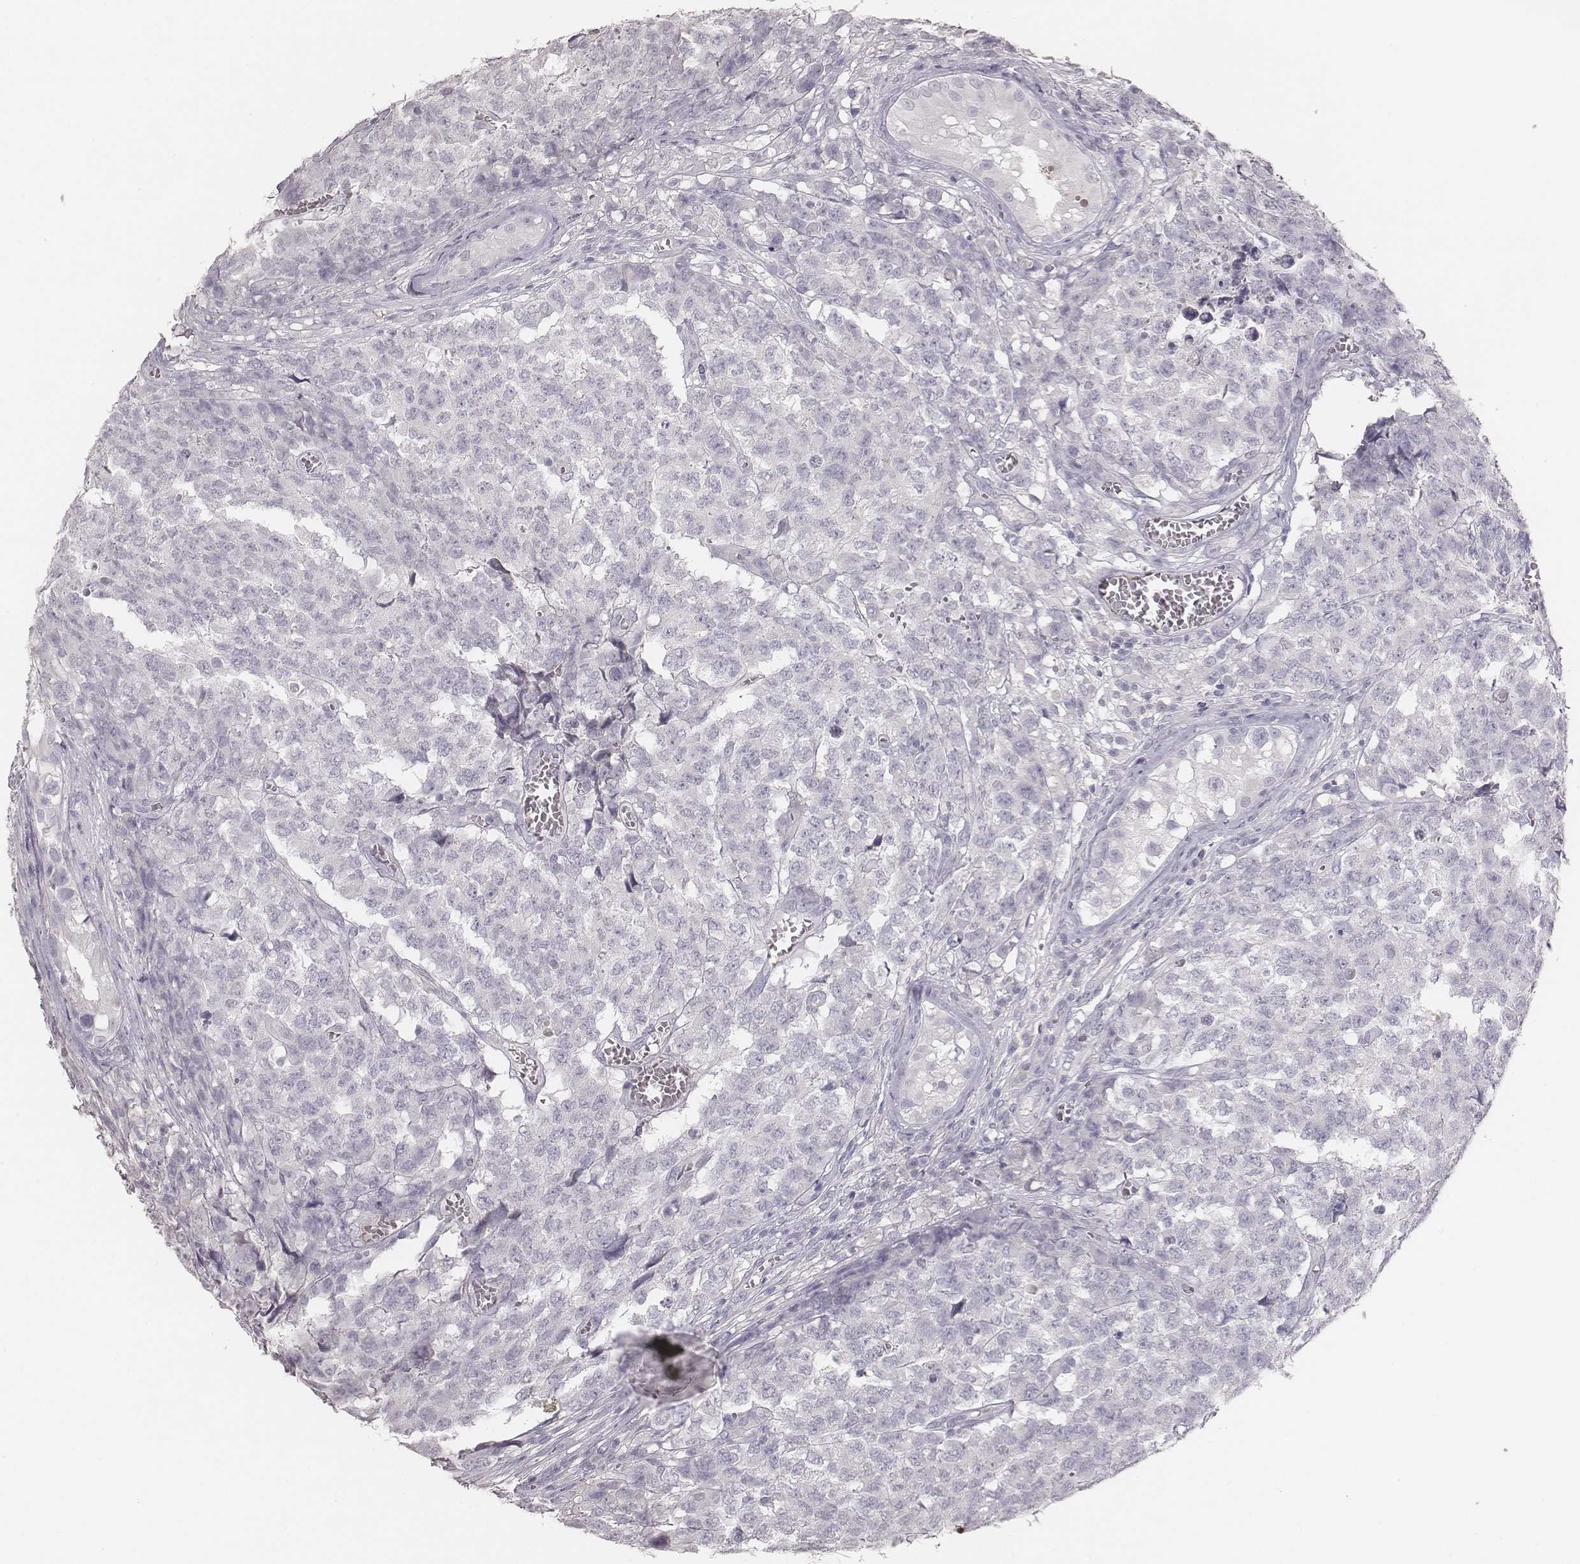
{"staining": {"intensity": "negative", "quantity": "none", "location": "none"}, "tissue": "testis cancer", "cell_type": "Tumor cells", "image_type": "cancer", "snomed": [{"axis": "morphology", "description": "Carcinoma, Embryonal, NOS"}, {"axis": "topography", "description": "Testis"}], "caption": "An IHC photomicrograph of testis cancer is shown. There is no staining in tumor cells of testis cancer. The staining is performed using DAB brown chromogen with nuclei counter-stained in using hematoxylin.", "gene": "MYH6", "patient": {"sex": "male", "age": 23}}